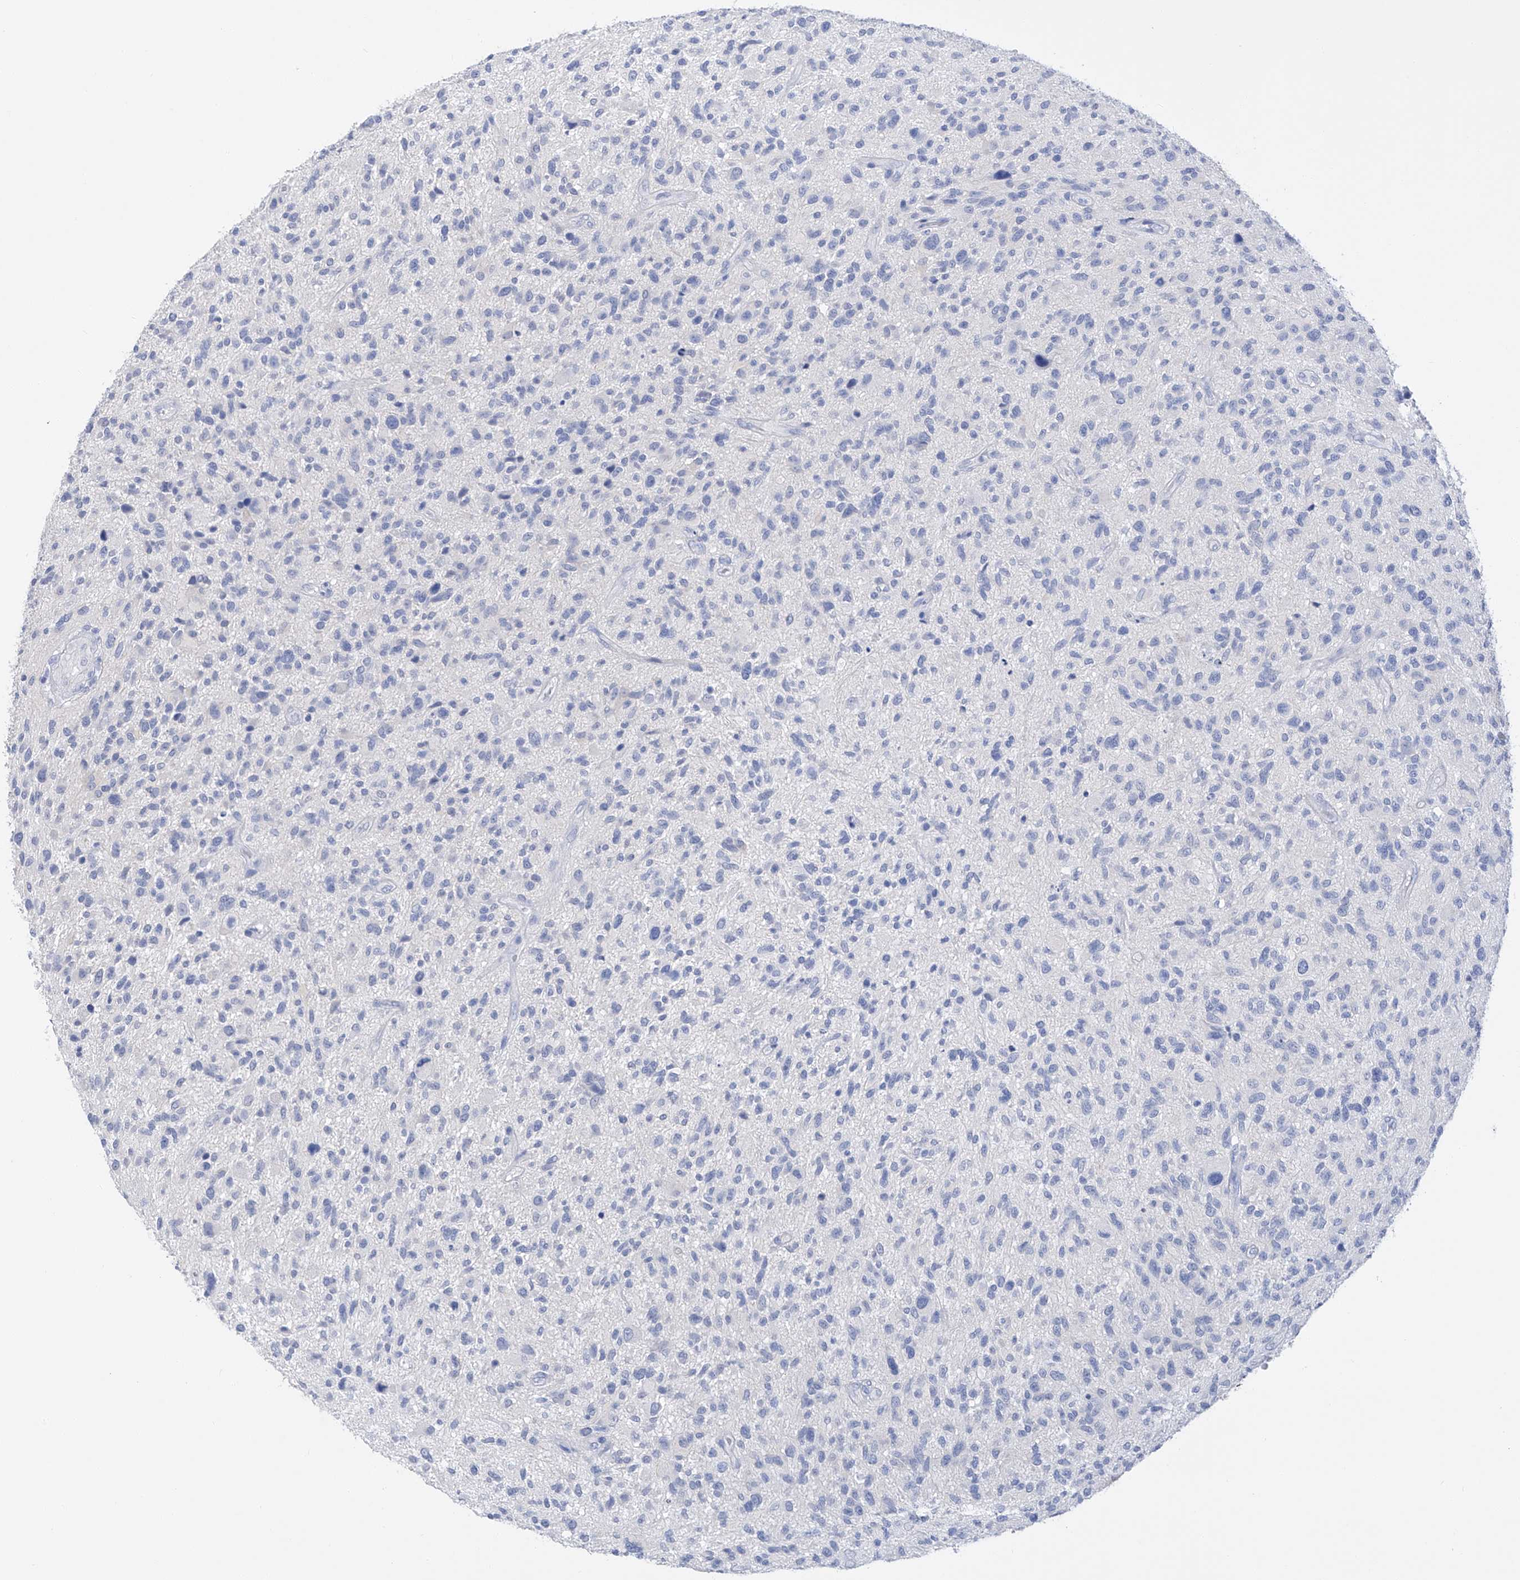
{"staining": {"intensity": "negative", "quantity": "none", "location": "none"}, "tissue": "glioma", "cell_type": "Tumor cells", "image_type": "cancer", "snomed": [{"axis": "morphology", "description": "Glioma, malignant, High grade"}, {"axis": "topography", "description": "Brain"}], "caption": "Glioma was stained to show a protein in brown. There is no significant positivity in tumor cells. (DAB (3,3'-diaminobenzidine) immunohistochemistry (IHC), high magnification).", "gene": "FLG", "patient": {"sex": "male", "age": 47}}